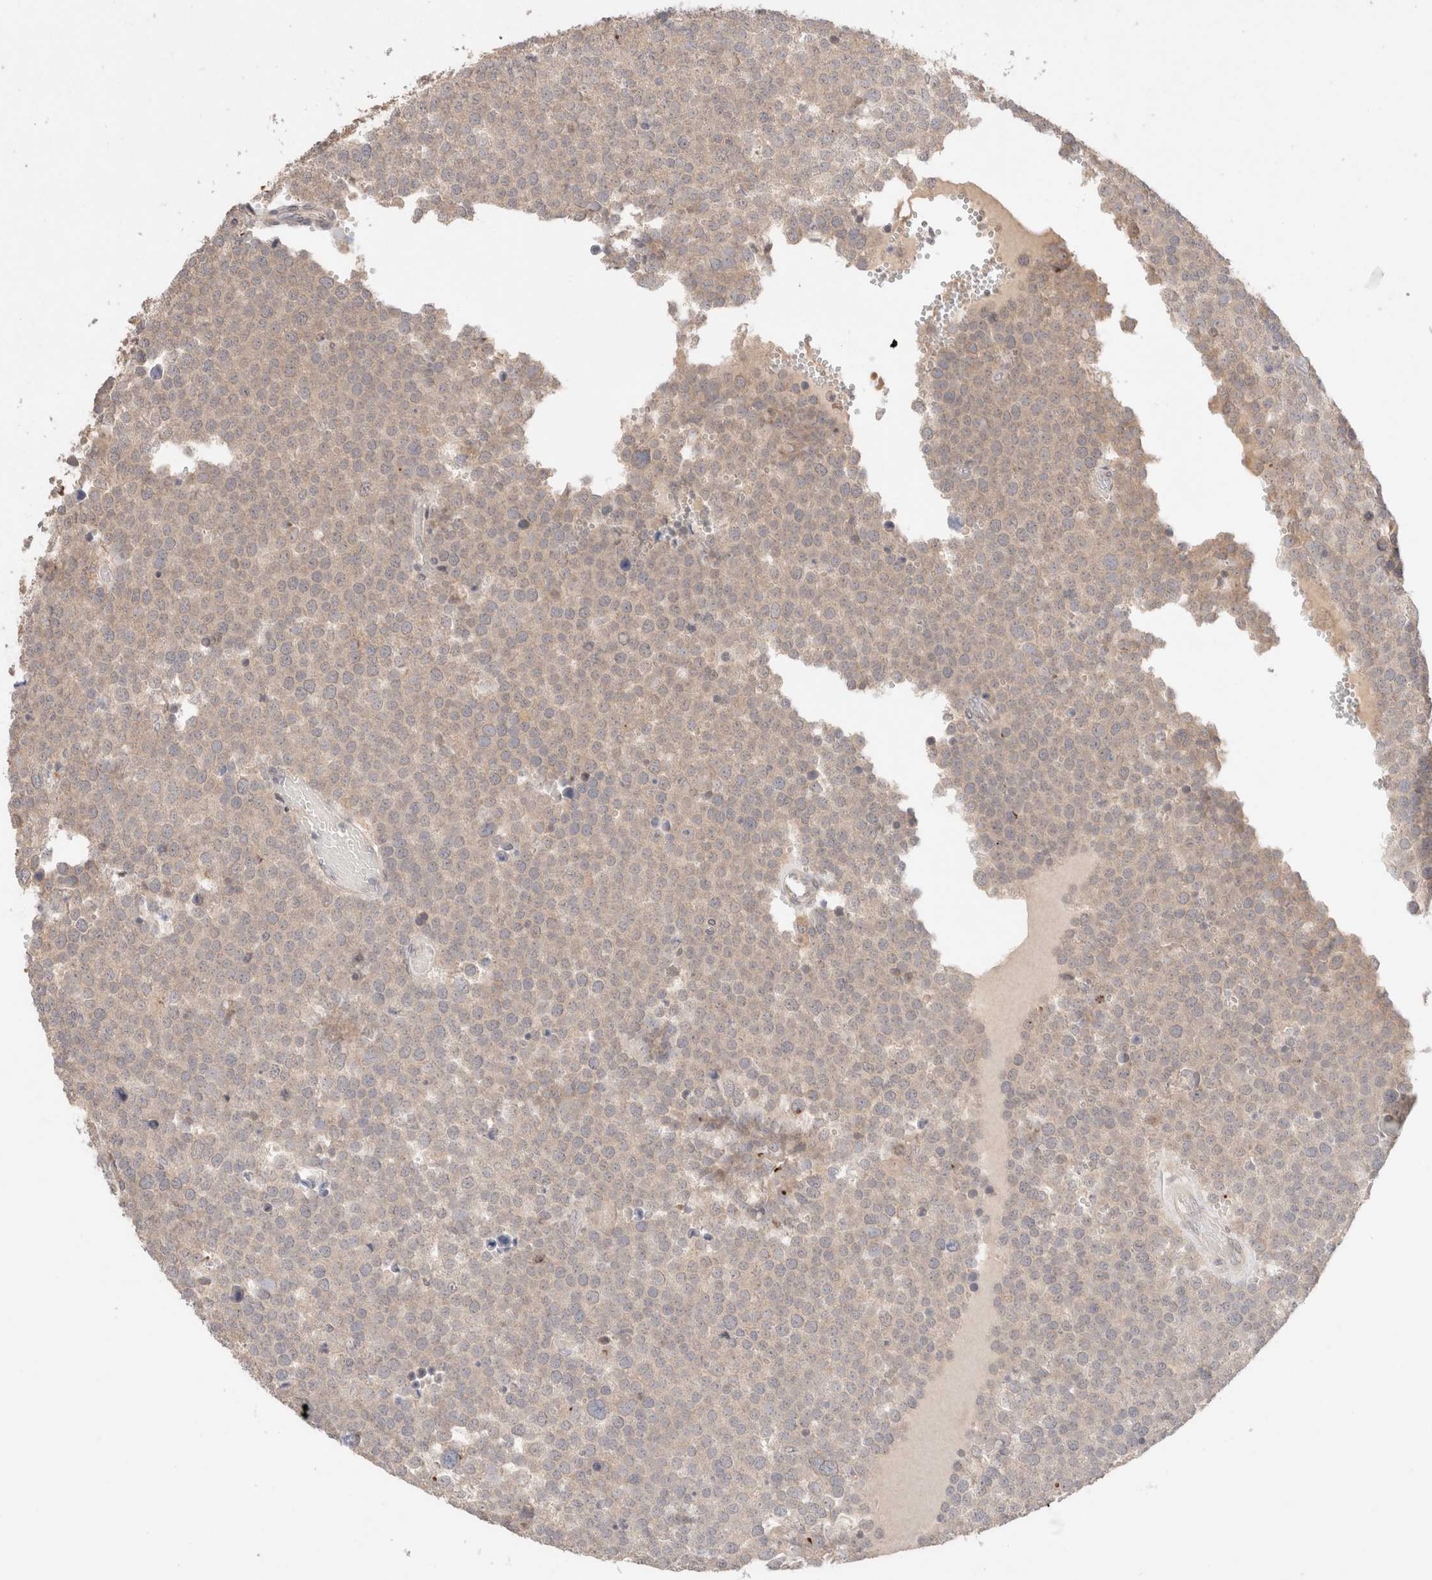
{"staining": {"intensity": "weak", "quantity": ">75%", "location": "cytoplasmic/membranous"}, "tissue": "testis cancer", "cell_type": "Tumor cells", "image_type": "cancer", "snomed": [{"axis": "morphology", "description": "Seminoma, NOS"}, {"axis": "topography", "description": "Testis"}], "caption": "IHC micrograph of human testis seminoma stained for a protein (brown), which exhibits low levels of weak cytoplasmic/membranous staining in about >75% of tumor cells.", "gene": "TRIM41", "patient": {"sex": "male", "age": 71}}